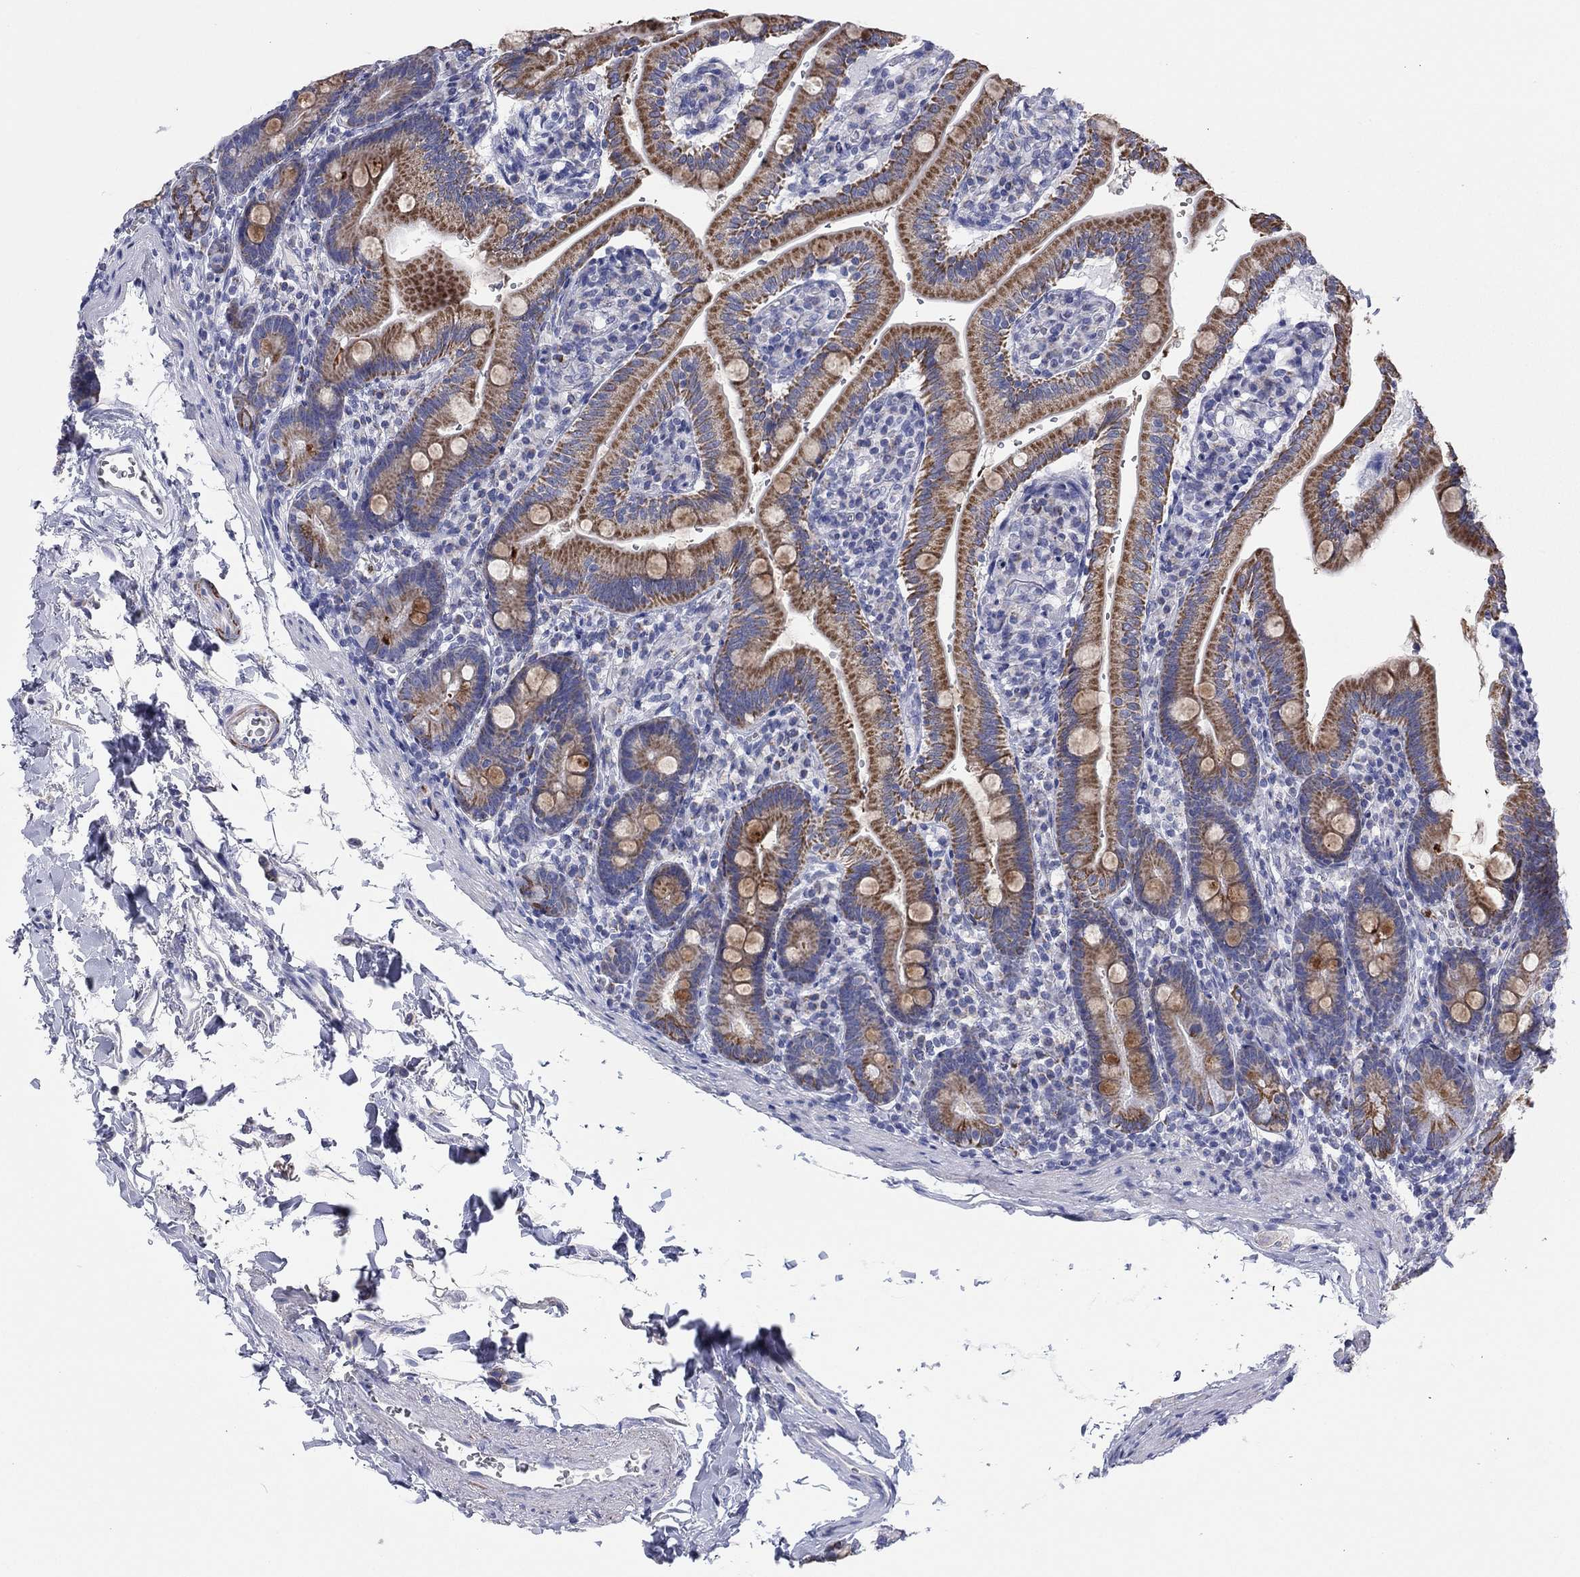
{"staining": {"intensity": "strong", "quantity": "25%-75%", "location": "cytoplasmic/membranous"}, "tissue": "duodenum", "cell_type": "Glandular cells", "image_type": "normal", "snomed": [{"axis": "morphology", "description": "Normal tissue, NOS"}, {"axis": "topography", "description": "Duodenum"}], "caption": "IHC photomicrograph of benign human duodenum stained for a protein (brown), which exhibits high levels of strong cytoplasmic/membranous expression in about 25%-75% of glandular cells.", "gene": "MGST3", "patient": {"sex": "female", "age": 67}}